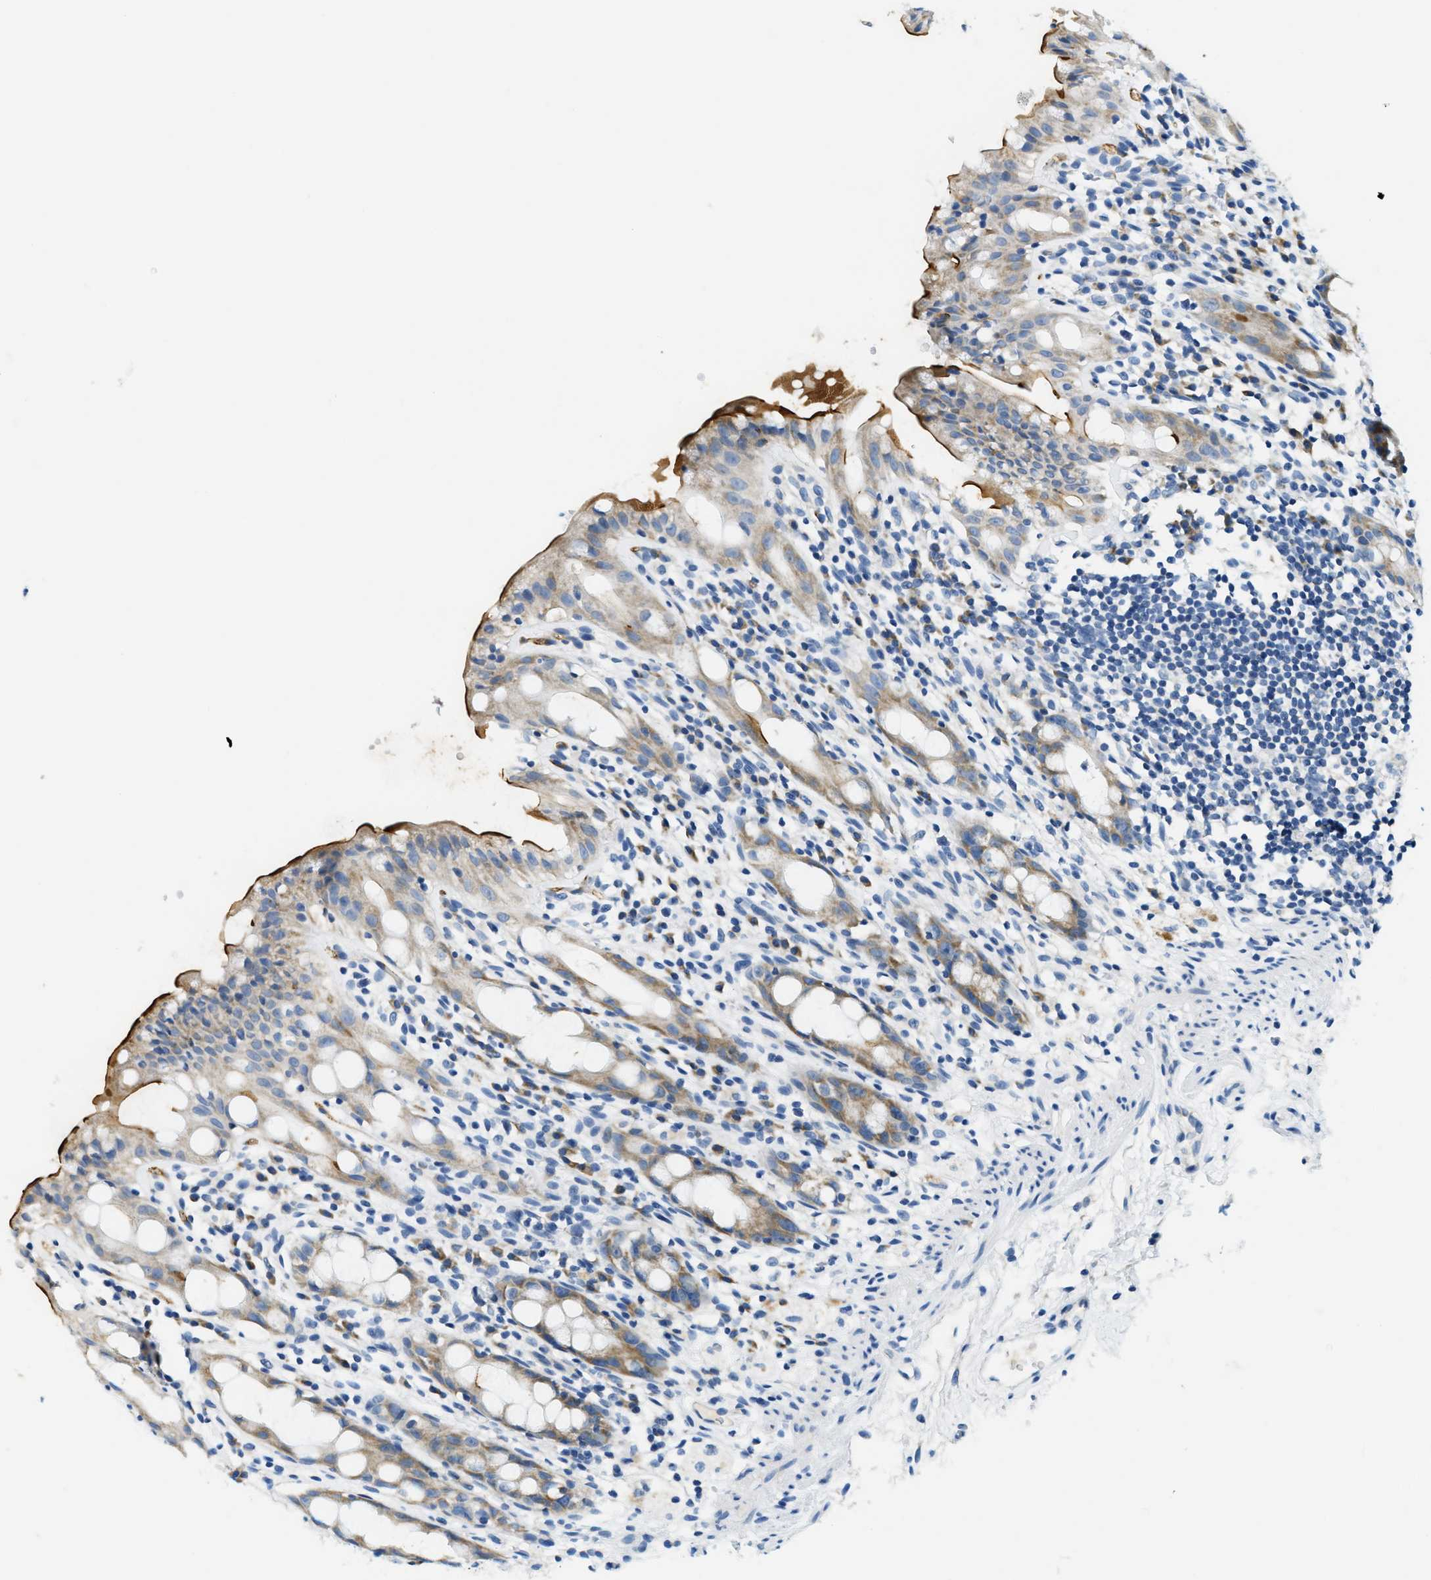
{"staining": {"intensity": "strong", "quantity": "25%-75%", "location": "cytoplasmic/membranous"}, "tissue": "rectum", "cell_type": "Glandular cells", "image_type": "normal", "snomed": [{"axis": "morphology", "description": "Normal tissue, NOS"}, {"axis": "topography", "description": "Rectum"}], "caption": "Brown immunohistochemical staining in benign human rectum exhibits strong cytoplasmic/membranous expression in about 25%-75% of glandular cells.", "gene": "CA4", "patient": {"sex": "male", "age": 44}}